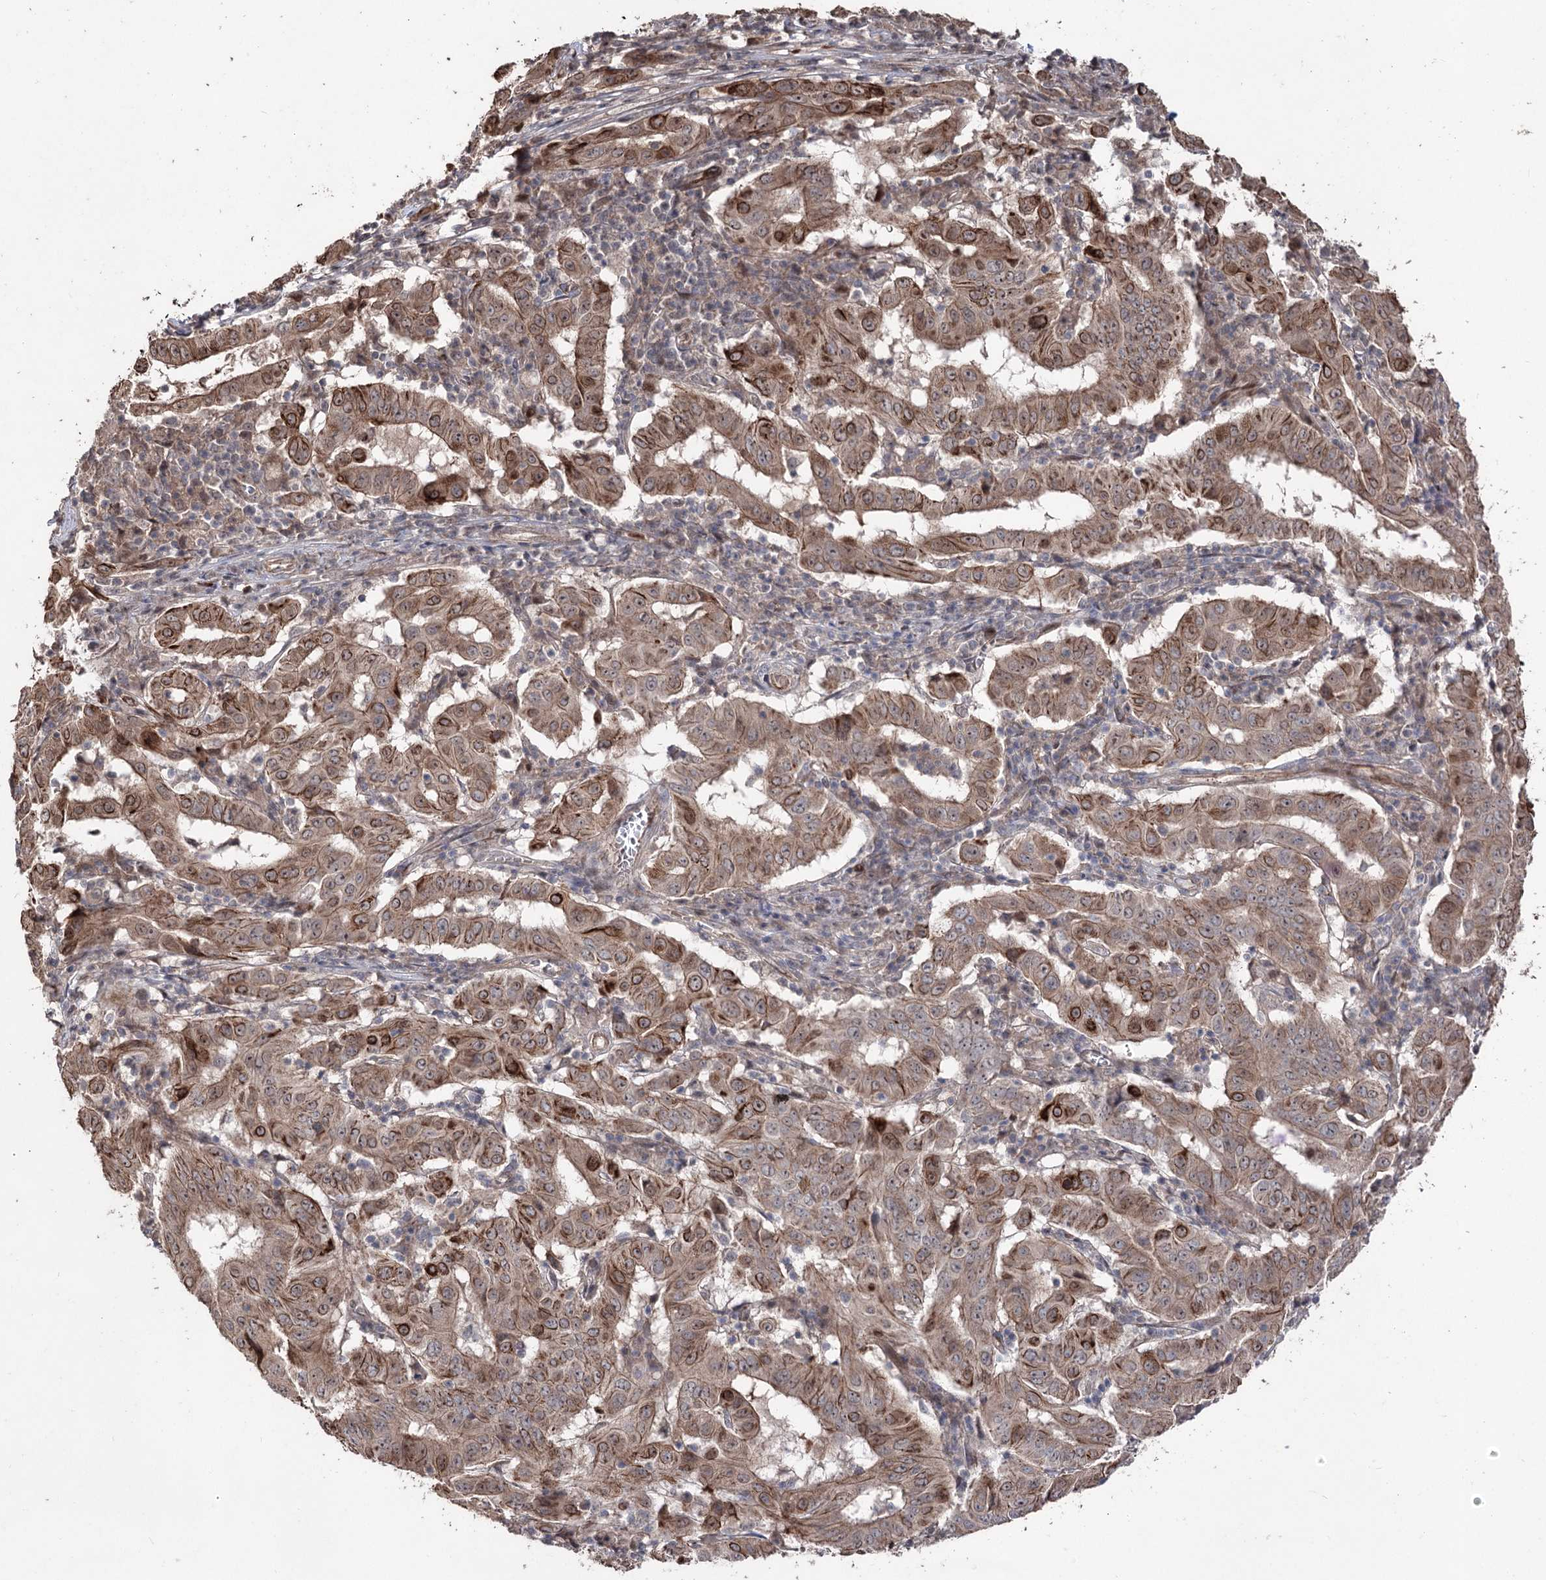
{"staining": {"intensity": "moderate", "quantity": ">75%", "location": "cytoplasmic/membranous"}, "tissue": "pancreatic cancer", "cell_type": "Tumor cells", "image_type": "cancer", "snomed": [{"axis": "morphology", "description": "Adenocarcinoma, NOS"}, {"axis": "topography", "description": "Pancreas"}], "caption": "Protein analysis of pancreatic adenocarcinoma tissue reveals moderate cytoplasmic/membranous positivity in about >75% of tumor cells.", "gene": "CPNE8", "patient": {"sex": "male", "age": 63}}